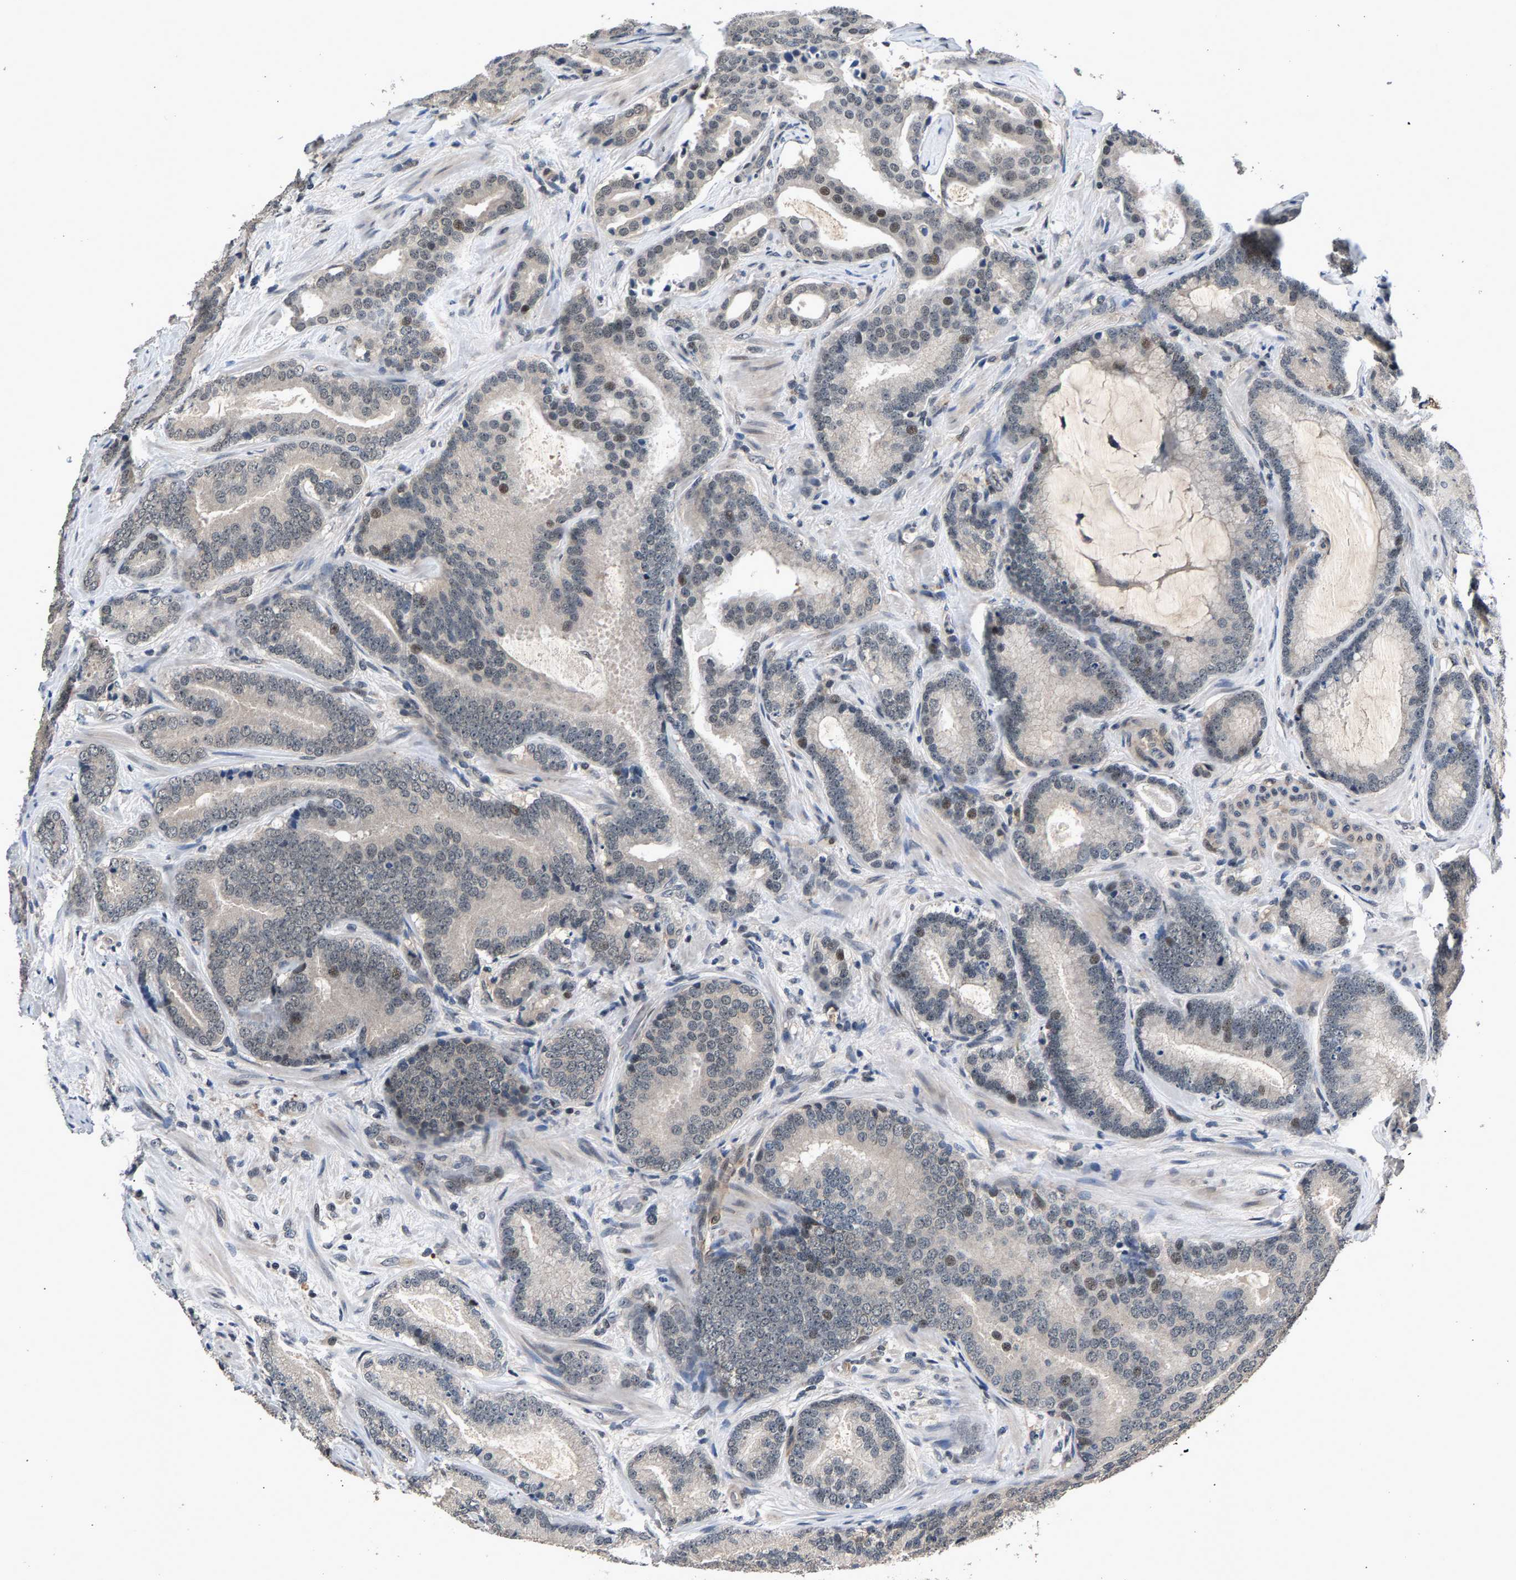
{"staining": {"intensity": "weak", "quantity": "<25%", "location": "nuclear"}, "tissue": "prostate cancer", "cell_type": "Tumor cells", "image_type": "cancer", "snomed": [{"axis": "morphology", "description": "Adenocarcinoma, High grade"}, {"axis": "topography", "description": "Prostate"}], "caption": "The IHC histopathology image has no significant expression in tumor cells of prostate adenocarcinoma (high-grade) tissue.", "gene": "RBM33", "patient": {"sex": "male", "age": 55}}